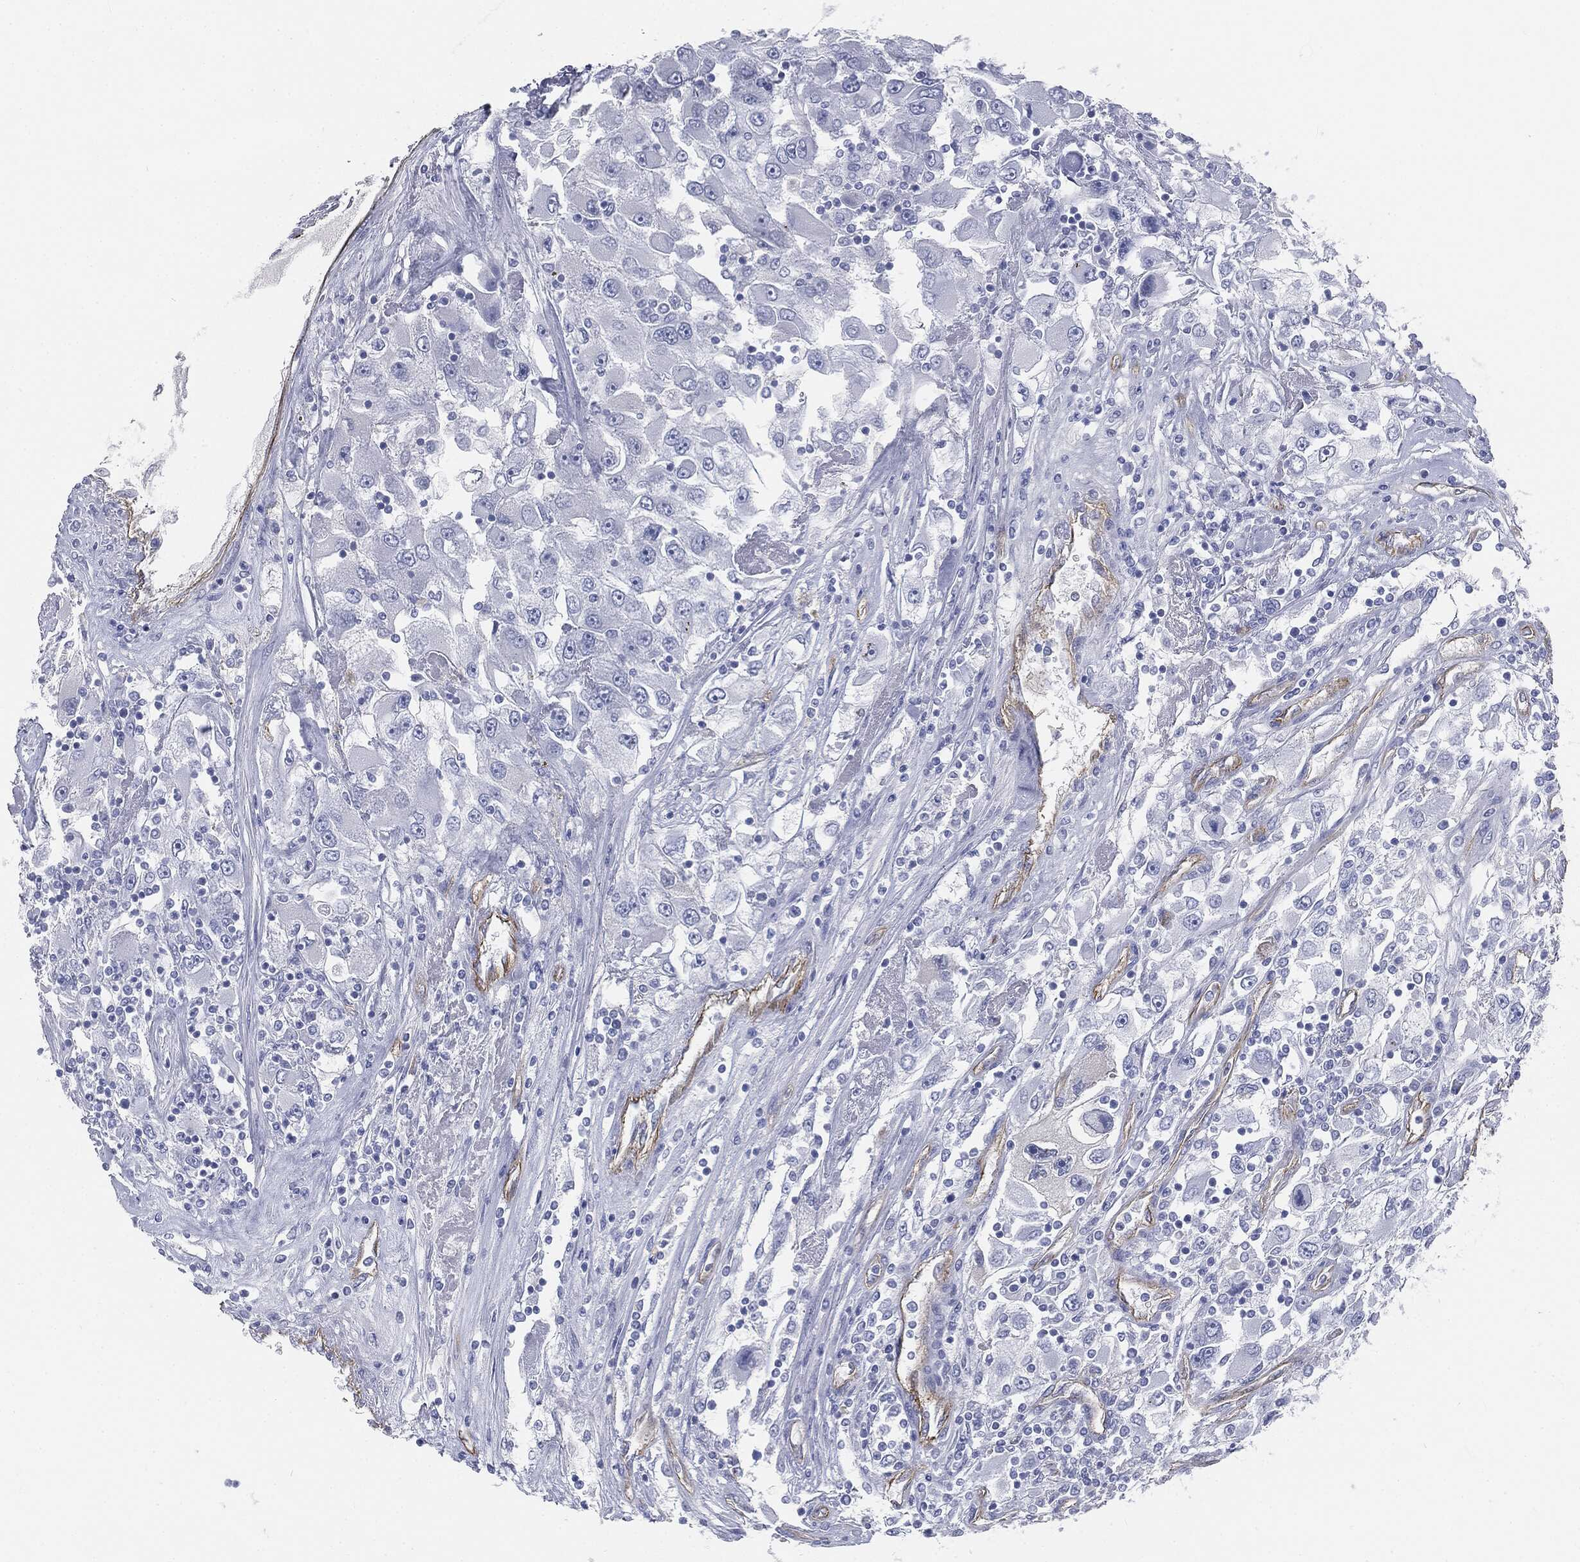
{"staining": {"intensity": "negative", "quantity": "none", "location": "none"}, "tissue": "renal cancer", "cell_type": "Tumor cells", "image_type": "cancer", "snomed": [{"axis": "morphology", "description": "Adenocarcinoma, NOS"}, {"axis": "topography", "description": "Kidney"}], "caption": "This is an IHC photomicrograph of human renal cancer. There is no expression in tumor cells.", "gene": "MUC5AC", "patient": {"sex": "female", "age": 52}}